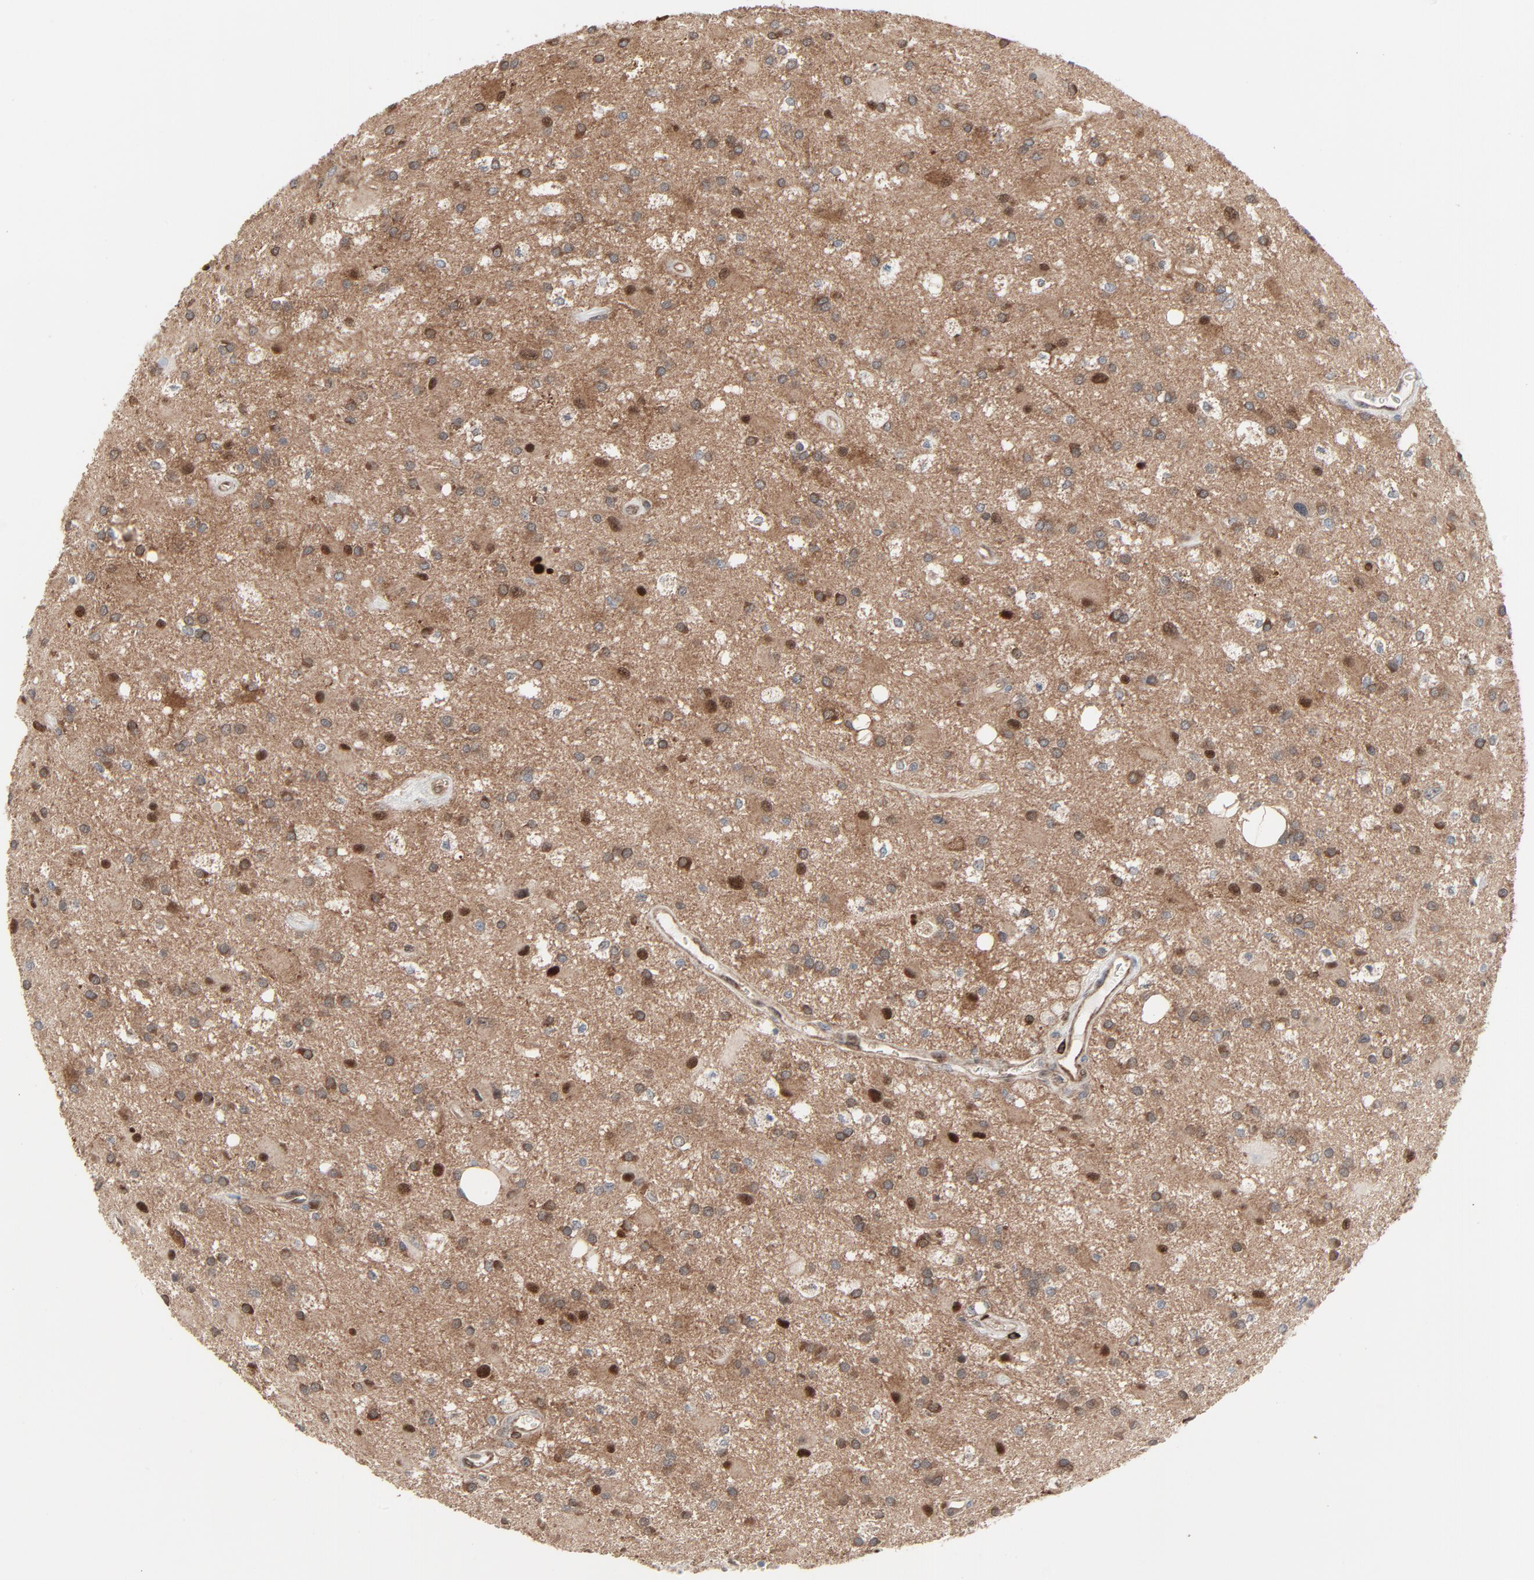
{"staining": {"intensity": "moderate", "quantity": "<25%", "location": "cytoplasmic/membranous,nuclear"}, "tissue": "glioma", "cell_type": "Tumor cells", "image_type": "cancer", "snomed": [{"axis": "morphology", "description": "Glioma, malignant, Low grade"}, {"axis": "topography", "description": "Brain"}], "caption": "The histopathology image demonstrates immunohistochemical staining of glioma. There is moderate cytoplasmic/membranous and nuclear positivity is appreciated in about <25% of tumor cells. The protein is shown in brown color, while the nuclei are stained blue.", "gene": "OPTN", "patient": {"sex": "male", "age": 58}}